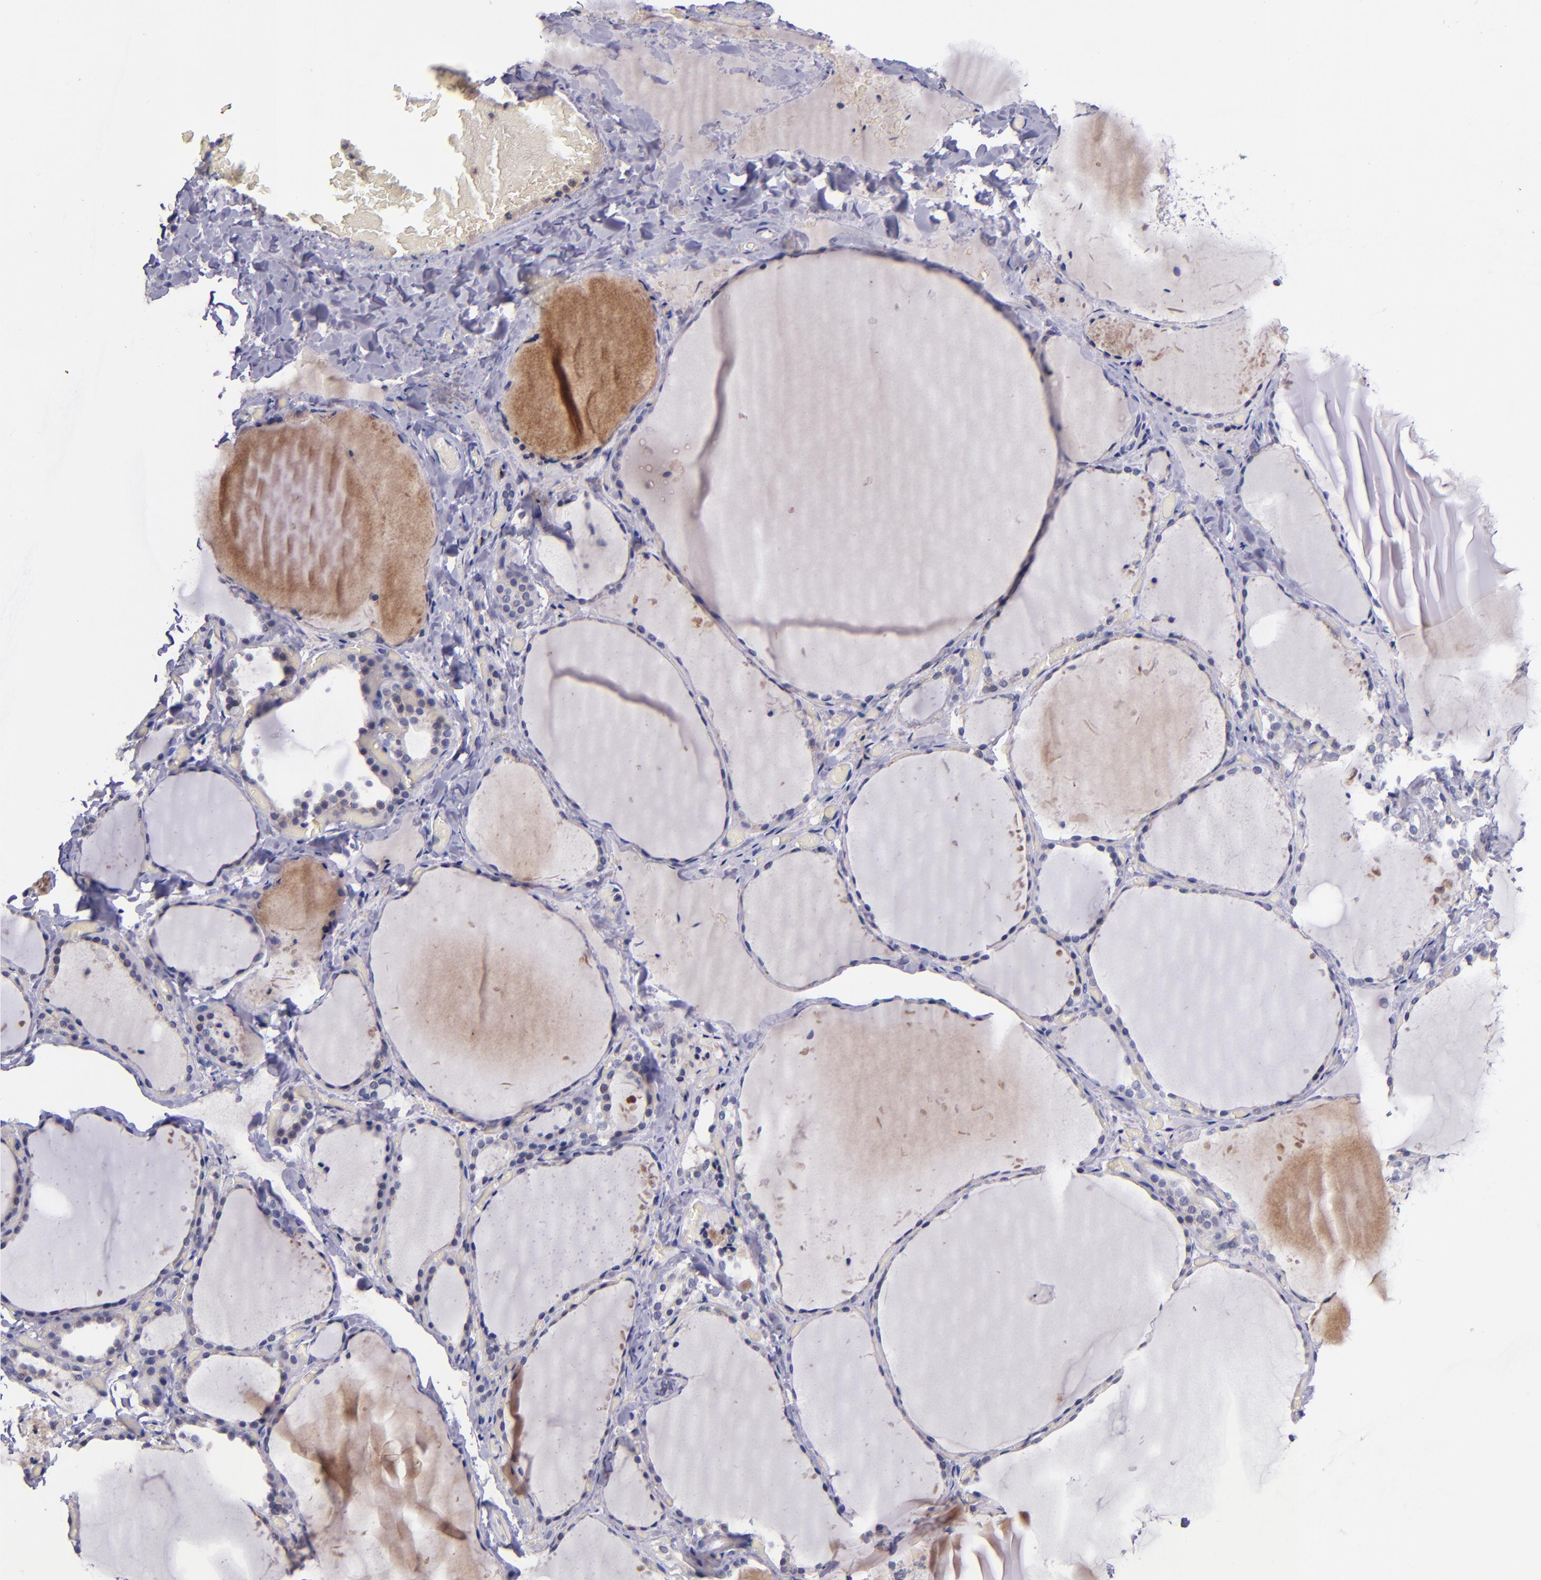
{"staining": {"intensity": "weak", "quantity": "25%-75%", "location": "cytoplasmic/membranous"}, "tissue": "thyroid gland", "cell_type": "Glandular cells", "image_type": "normal", "snomed": [{"axis": "morphology", "description": "Normal tissue, NOS"}, {"axis": "topography", "description": "Thyroid gland"}], "caption": "A brown stain highlights weak cytoplasmic/membranous expression of a protein in glandular cells of unremarkable human thyroid gland. Immunohistochemistry (ihc) stains the protein in brown and the nuclei are stained blue.", "gene": "RBP4", "patient": {"sex": "female", "age": 22}}